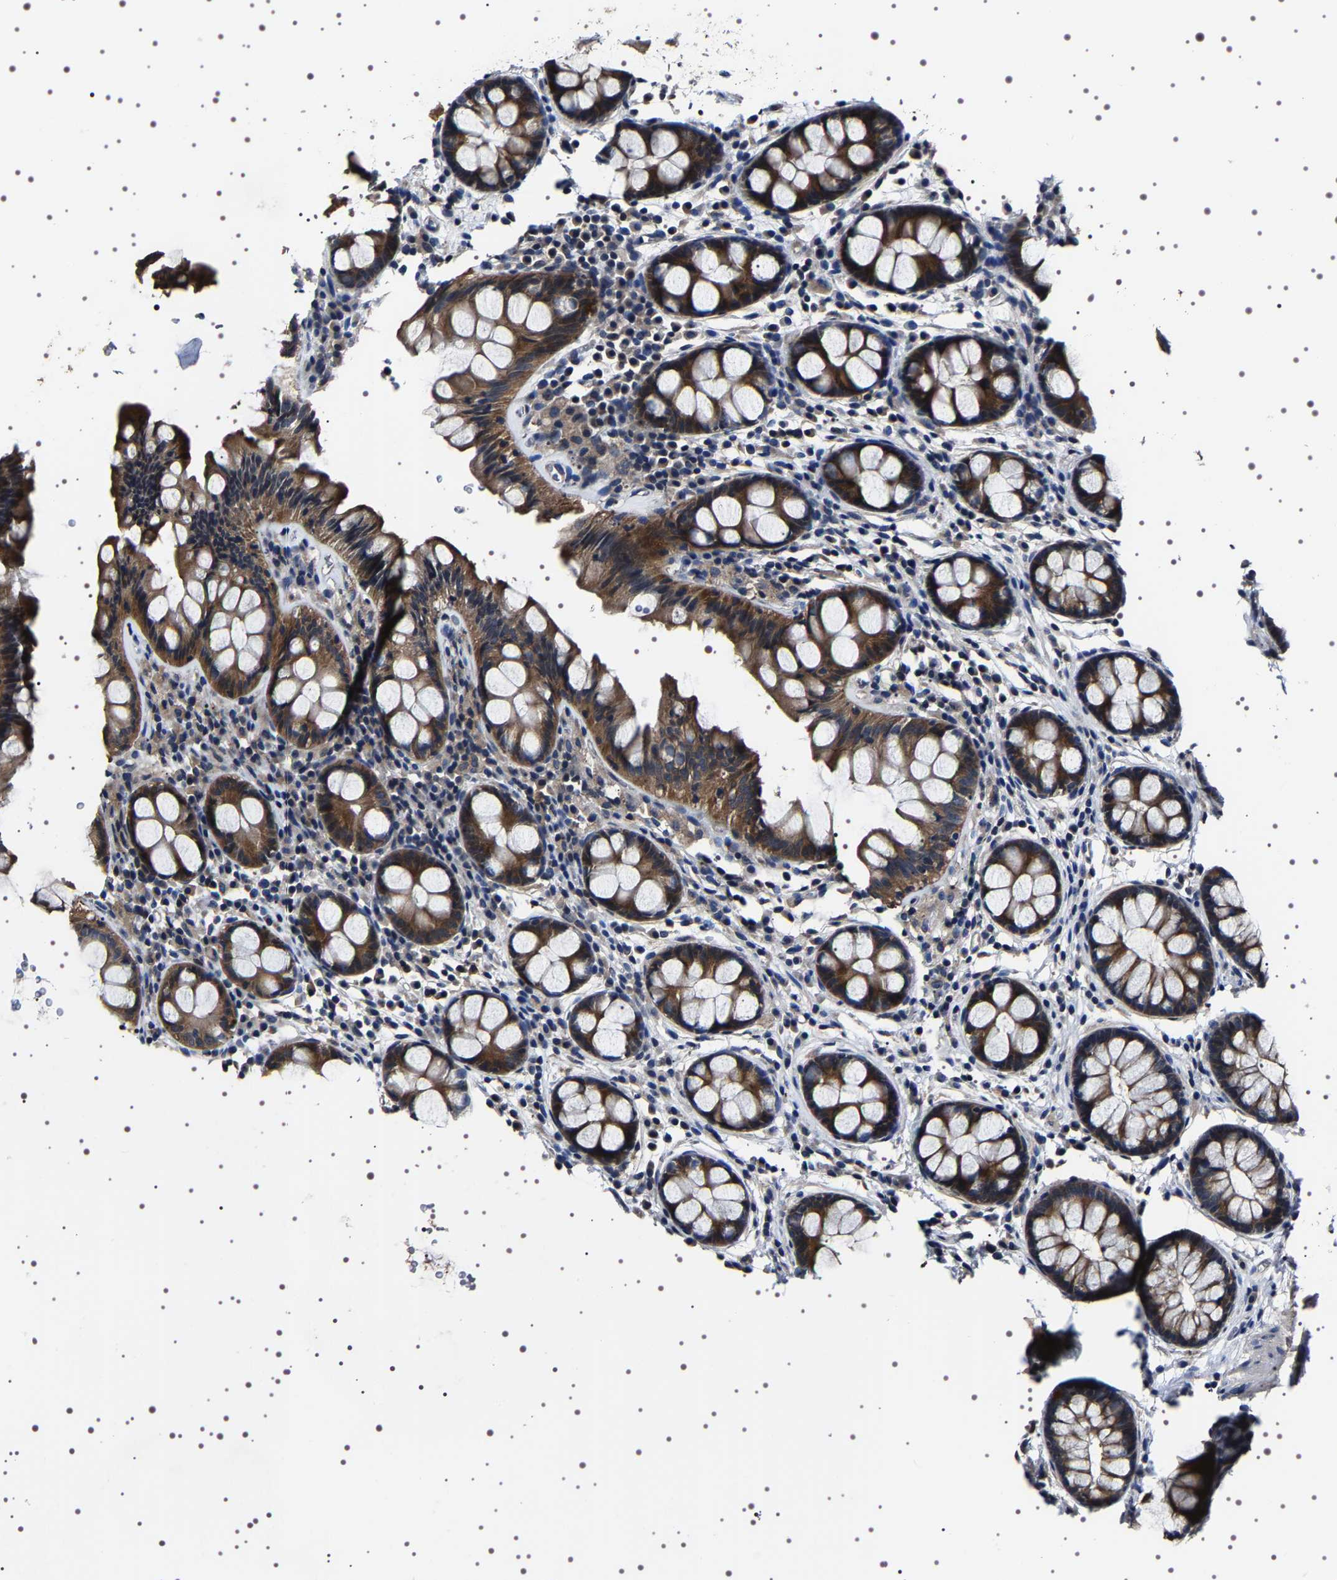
{"staining": {"intensity": "weak", "quantity": ">75%", "location": "cytoplasmic/membranous"}, "tissue": "colon", "cell_type": "Endothelial cells", "image_type": "normal", "snomed": [{"axis": "morphology", "description": "Normal tissue, NOS"}, {"axis": "topography", "description": "Colon"}], "caption": "Colon stained with DAB (3,3'-diaminobenzidine) IHC displays low levels of weak cytoplasmic/membranous staining in about >75% of endothelial cells.", "gene": "TARBP1", "patient": {"sex": "female", "age": 80}}